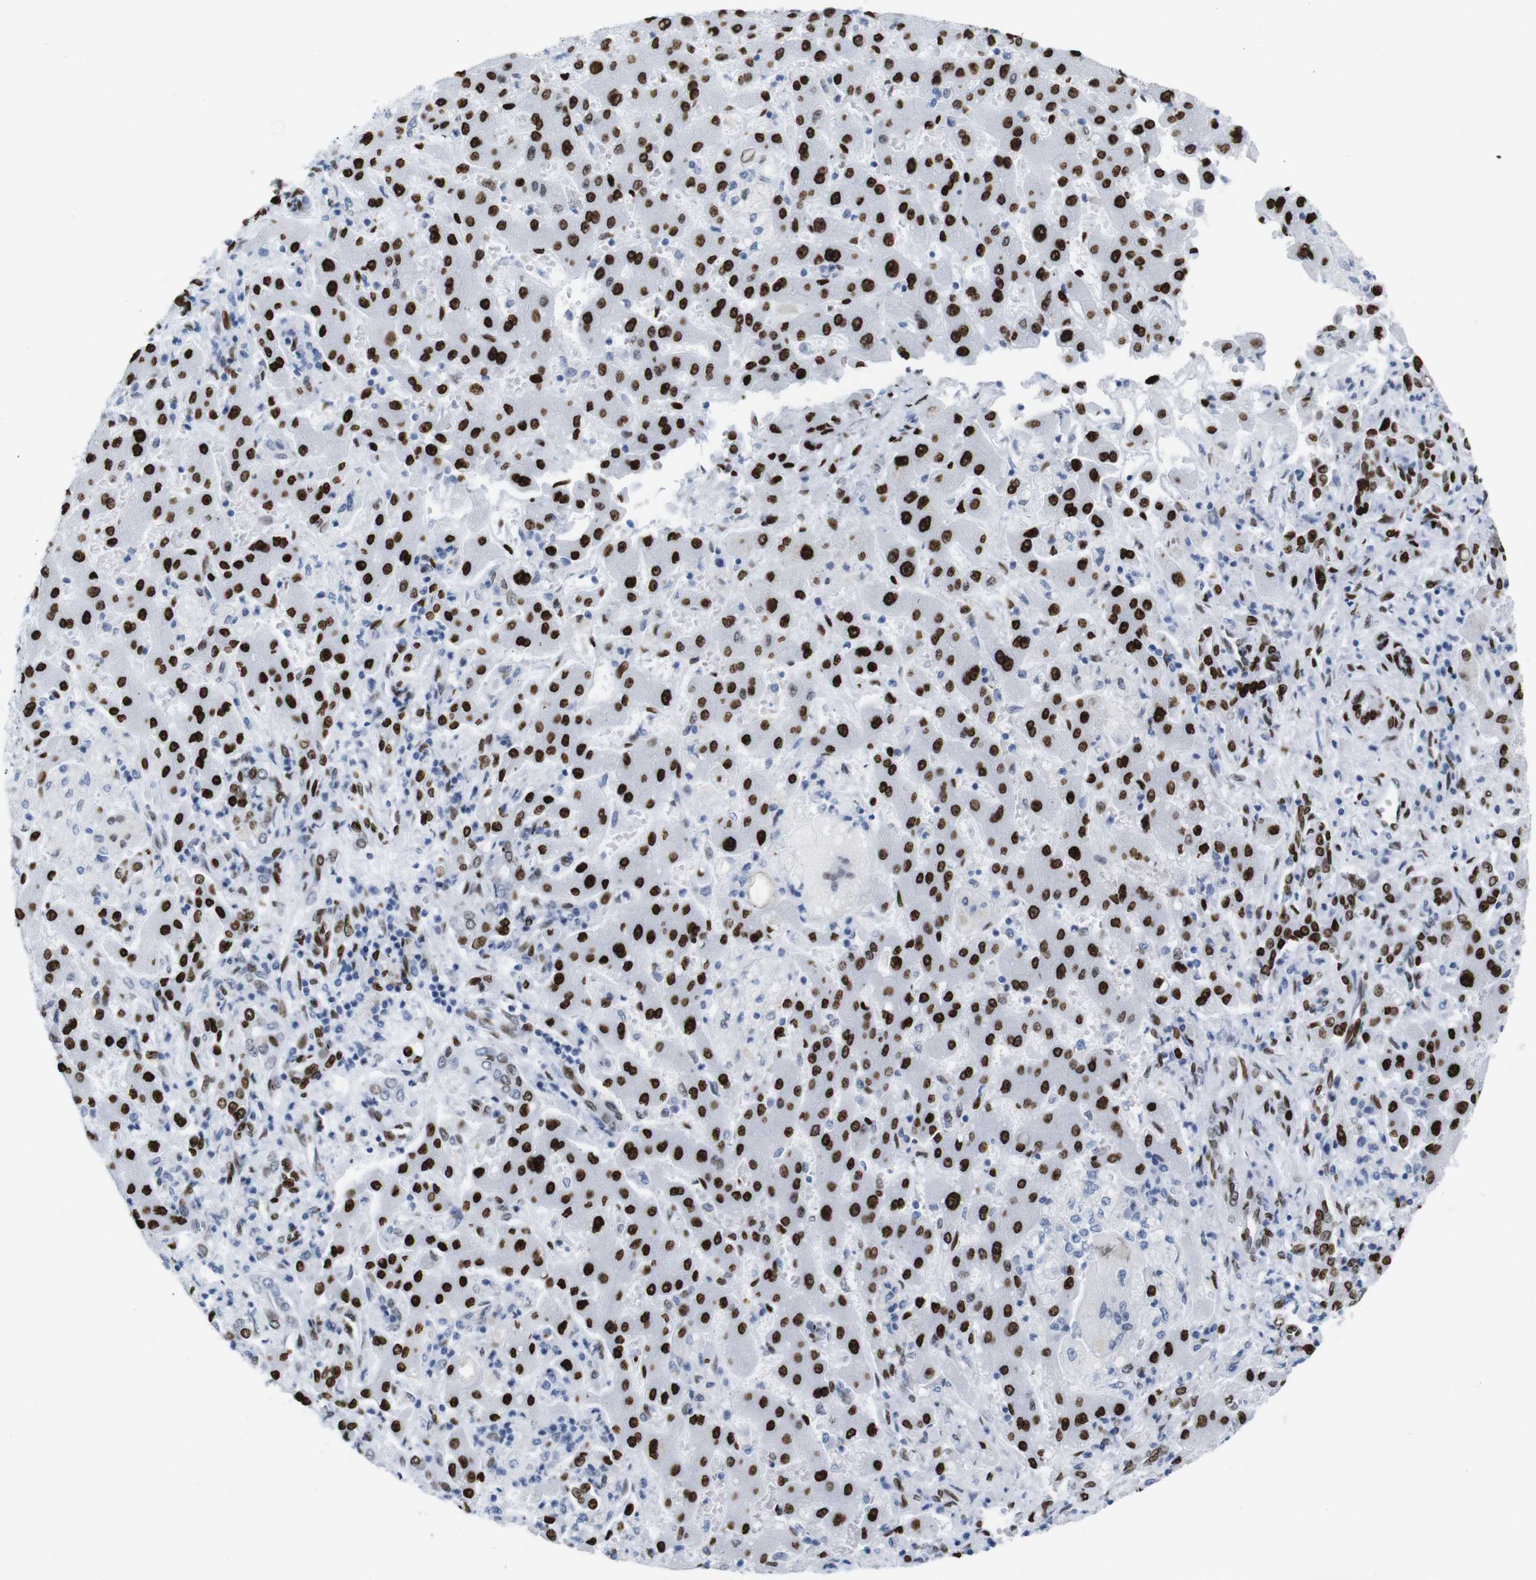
{"staining": {"intensity": "strong", "quantity": ">75%", "location": "nuclear"}, "tissue": "liver cancer", "cell_type": "Tumor cells", "image_type": "cancer", "snomed": [{"axis": "morphology", "description": "Cholangiocarcinoma"}, {"axis": "topography", "description": "Liver"}], "caption": "Liver cancer stained for a protein demonstrates strong nuclear positivity in tumor cells.", "gene": "NPIPB15", "patient": {"sex": "male", "age": 50}}